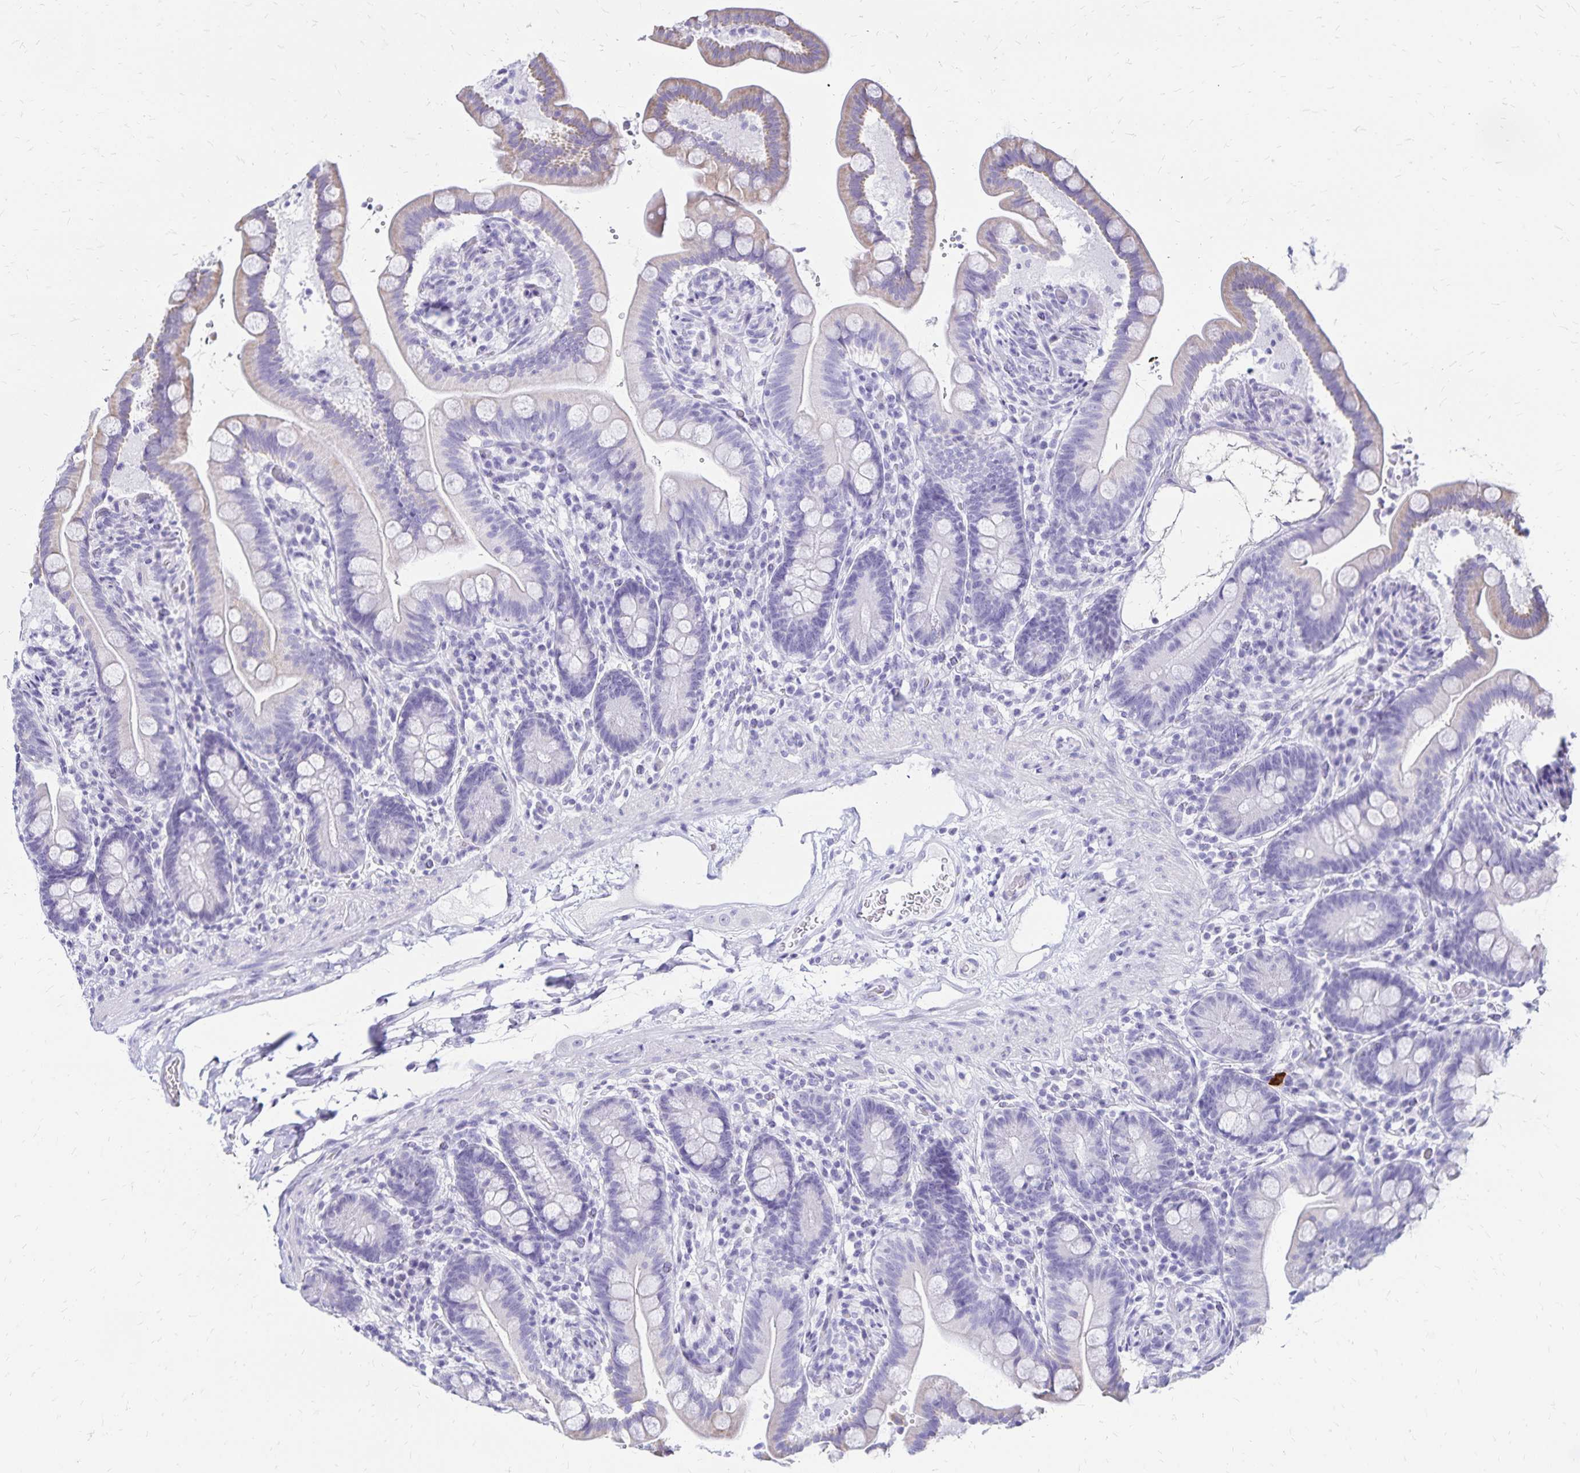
{"staining": {"intensity": "negative", "quantity": "none", "location": "none"}, "tissue": "colon", "cell_type": "Endothelial cells", "image_type": "normal", "snomed": [{"axis": "morphology", "description": "Normal tissue, NOS"}, {"axis": "topography", "description": "Smooth muscle"}, {"axis": "topography", "description": "Colon"}], "caption": "Colon was stained to show a protein in brown. There is no significant expression in endothelial cells. (Stains: DAB immunohistochemistry (IHC) with hematoxylin counter stain, Microscopy: brightfield microscopy at high magnification).", "gene": "LIN28B", "patient": {"sex": "male", "age": 73}}